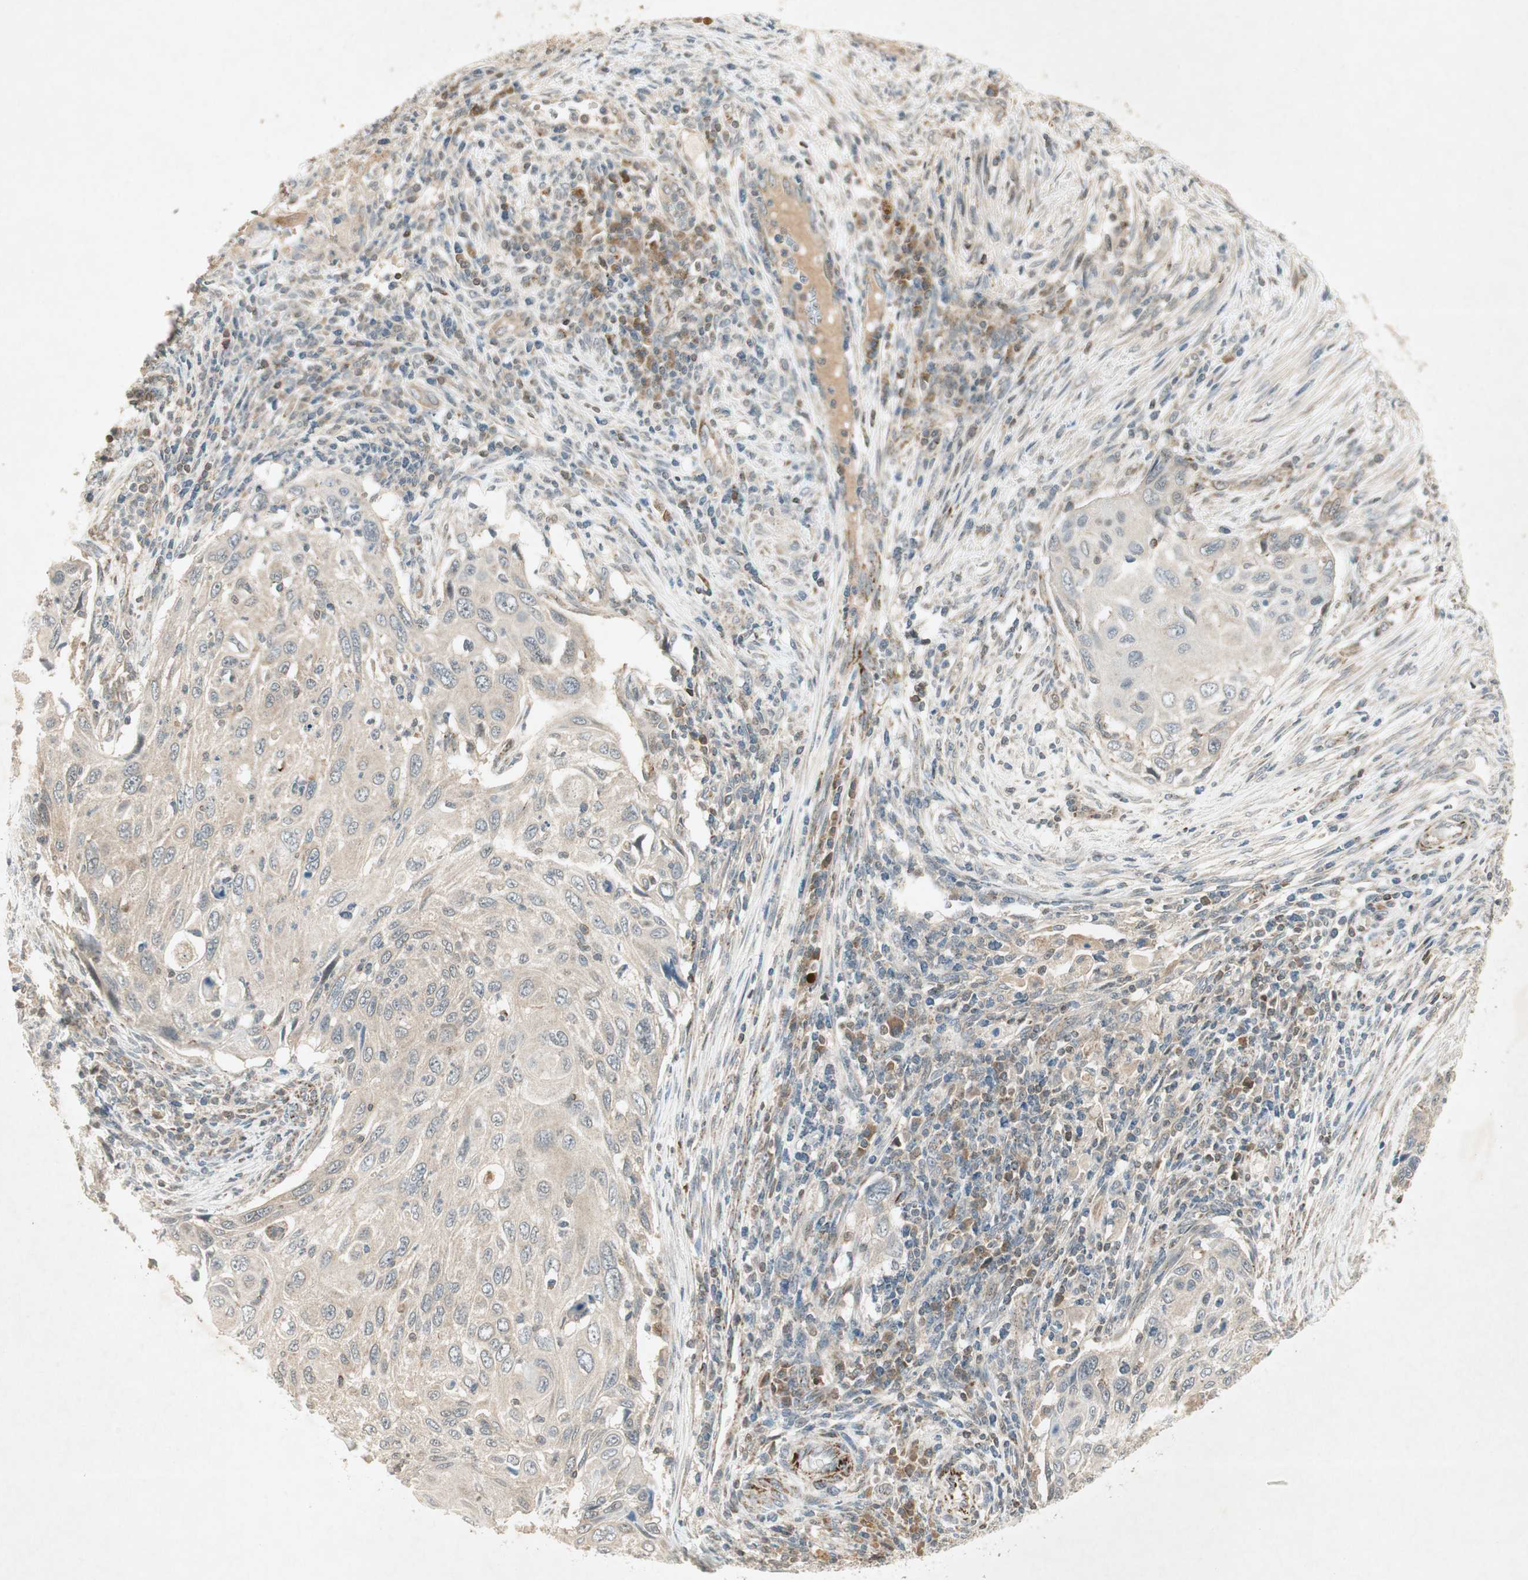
{"staining": {"intensity": "weak", "quantity": "<25%", "location": "cytoplasmic/membranous"}, "tissue": "cervical cancer", "cell_type": "Tumor cells", "image_type": "cancer", "snomed": [{"axis": "morphology", "description": "Squamous cell carcinoma, NOS"}, {"axis": "topography", "description": "Cervix"}], "caption": "This image is of cervical cancer stained with immunohistochemistry to label a protein in brown with the nuclei are counter-stained blue. There is no positivity in tumor cells.", "gene": "USP2", "patient": {"sex": "female", "age": 70}}